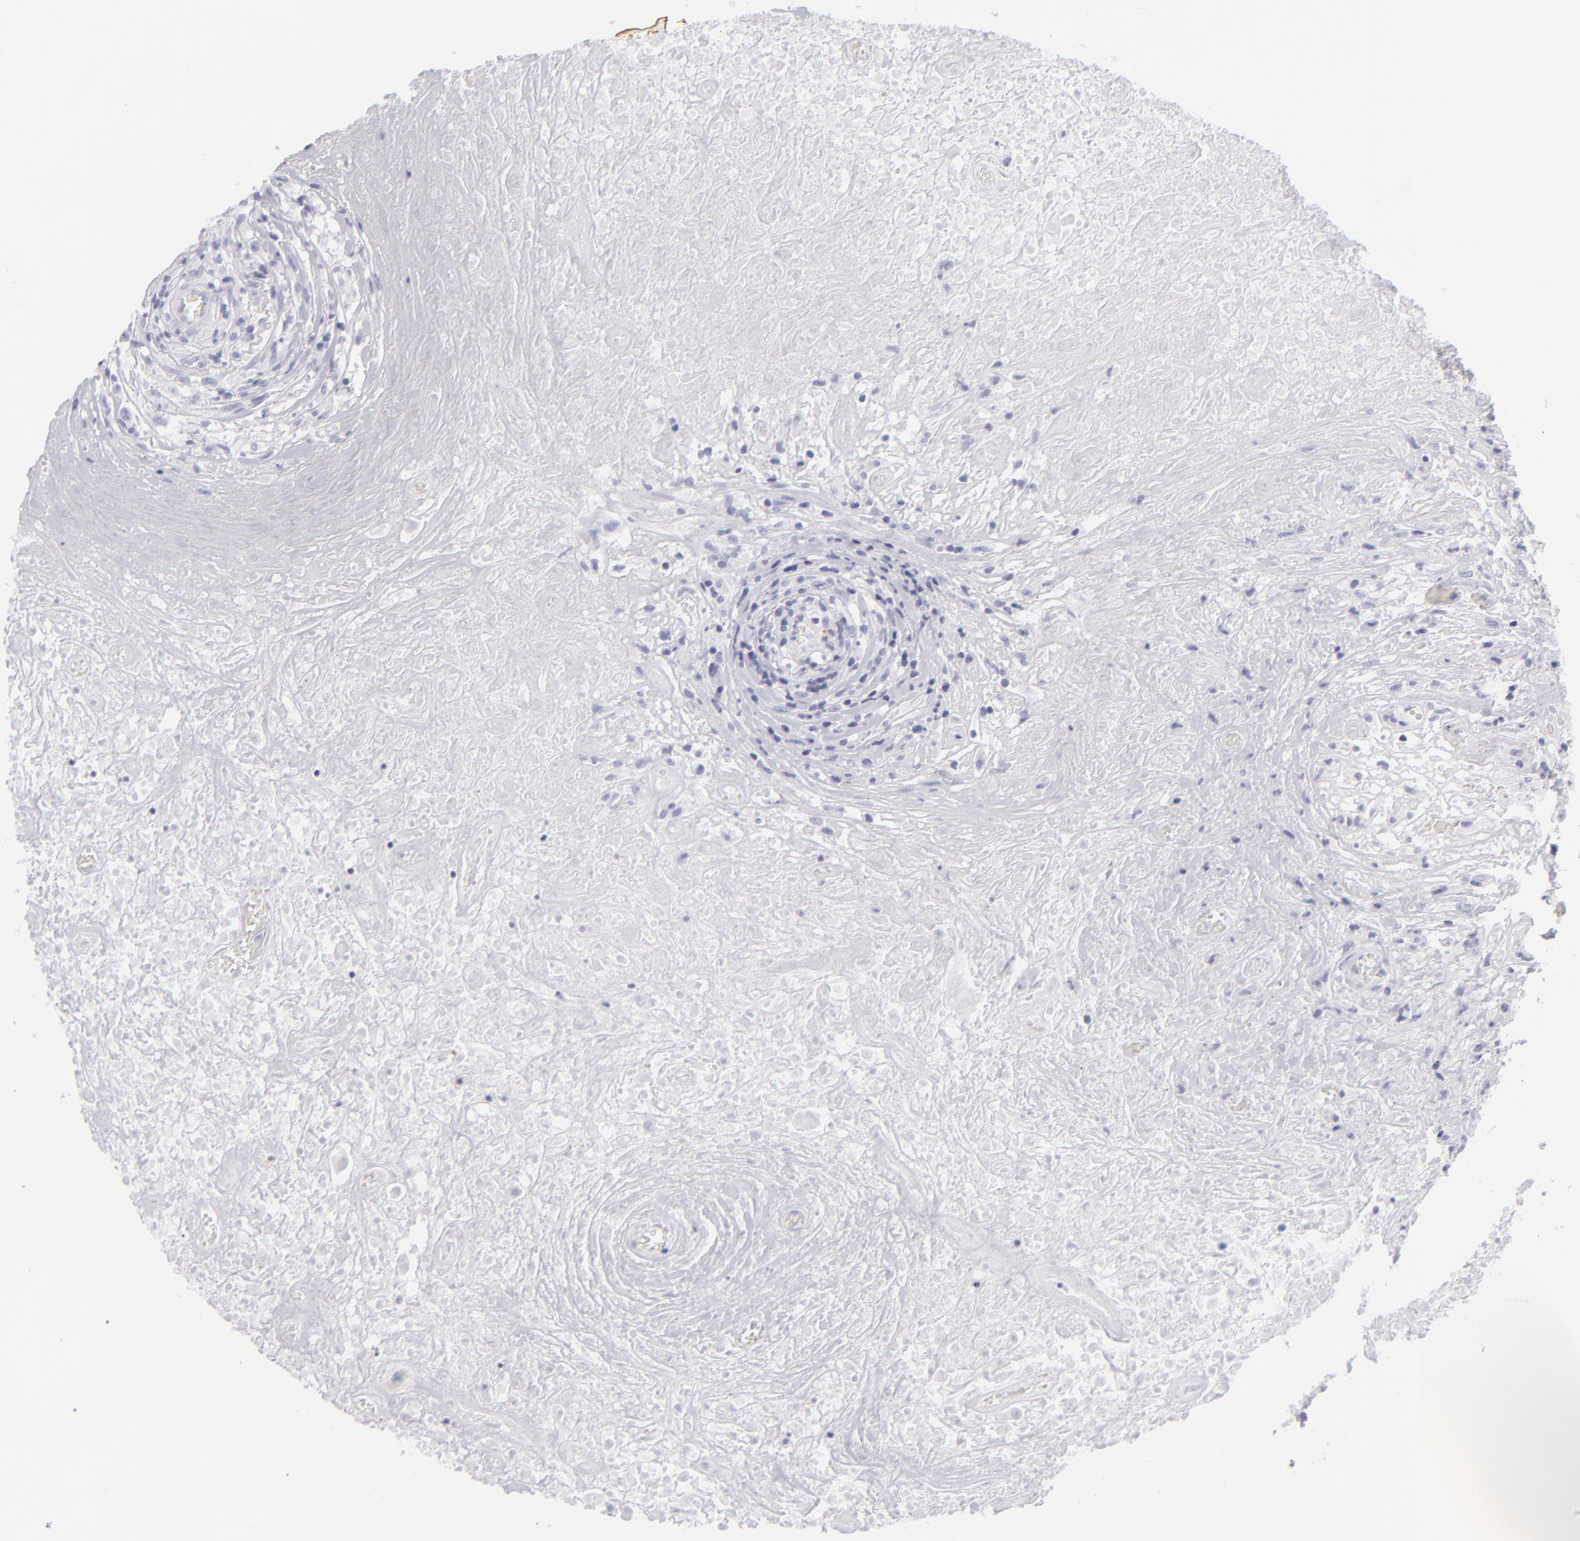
{"staining": {"intensity": "negative", "quantity": "none", "location": "none"}, "tissue": "lymphoma", "cell_type": "Tumor cells", "image_type": "cancer", "snomed": [{"axis": "morphology", "description": "Hodgkin's disease, NOS"}, {"axis": "topography", "description": "Lymph node"}], "caption": "Immunohistochemistry (IHC) micrograph of neoplastic tissue: lymphoma stained with DAB displays no significant protein expression in tumor cells.", "gene": "KRT1", "patient": {"sex": "male", "age": 46}}